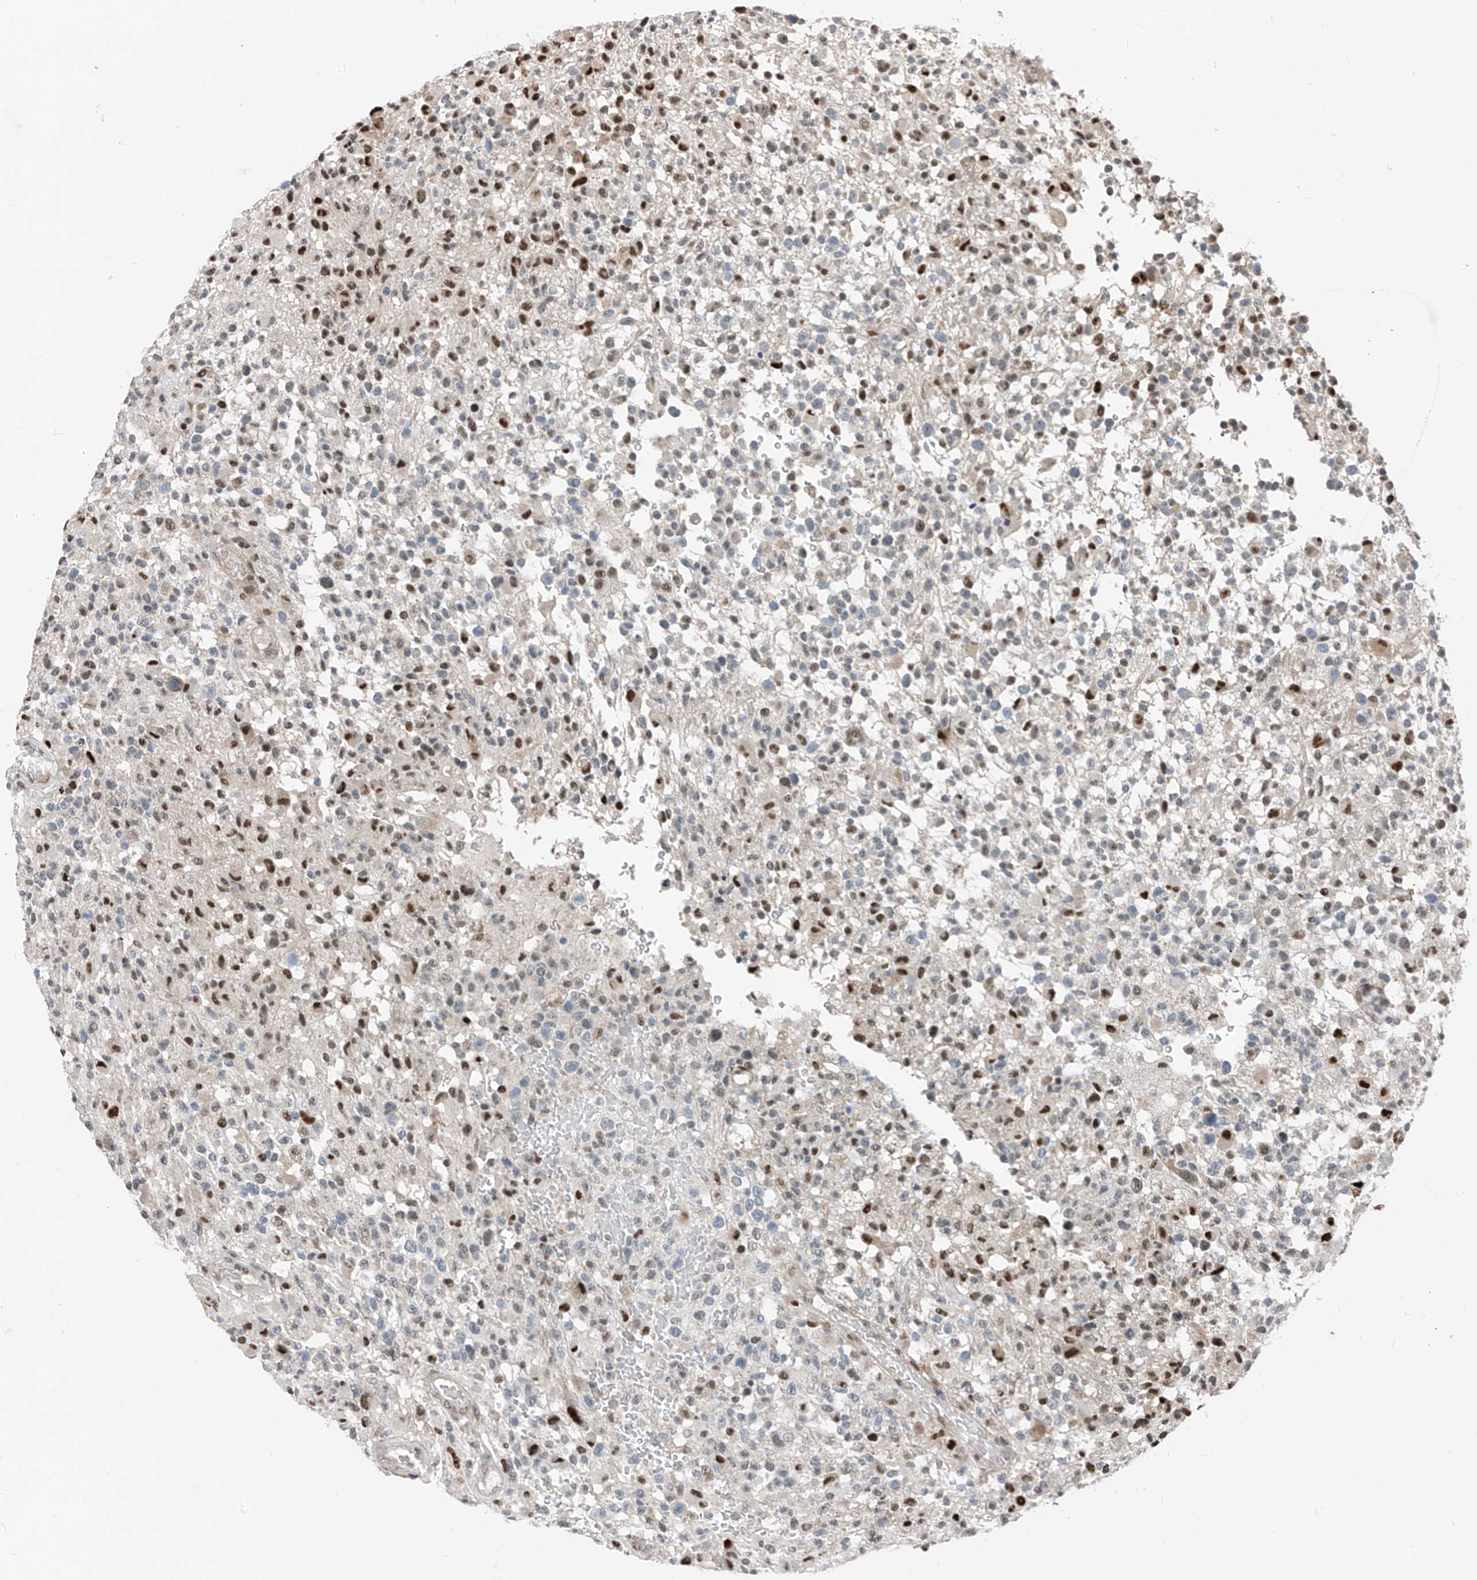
{"staining": {"intensity": "moderate", "quantity": "<25%", "location": "nuclear"}, "tissue": "glioma", "cell_type": "Tumor cells", "image_type": "cancer", "snomed": [{"axis": "morphology", "description": "Glioma, malignant, High grade"}, {"axis": "morphology", "description": "Glioblastoma, NOS"}, {"axis": "topography", "description": "Brain"}], "caption": "Immunohistochemistry of human glioma demonstrates low levels of moderate nuclear expression in about <25% of tumor cells.", "gene": "RBP7", "patient": {"sex": "male", "age": 60}}